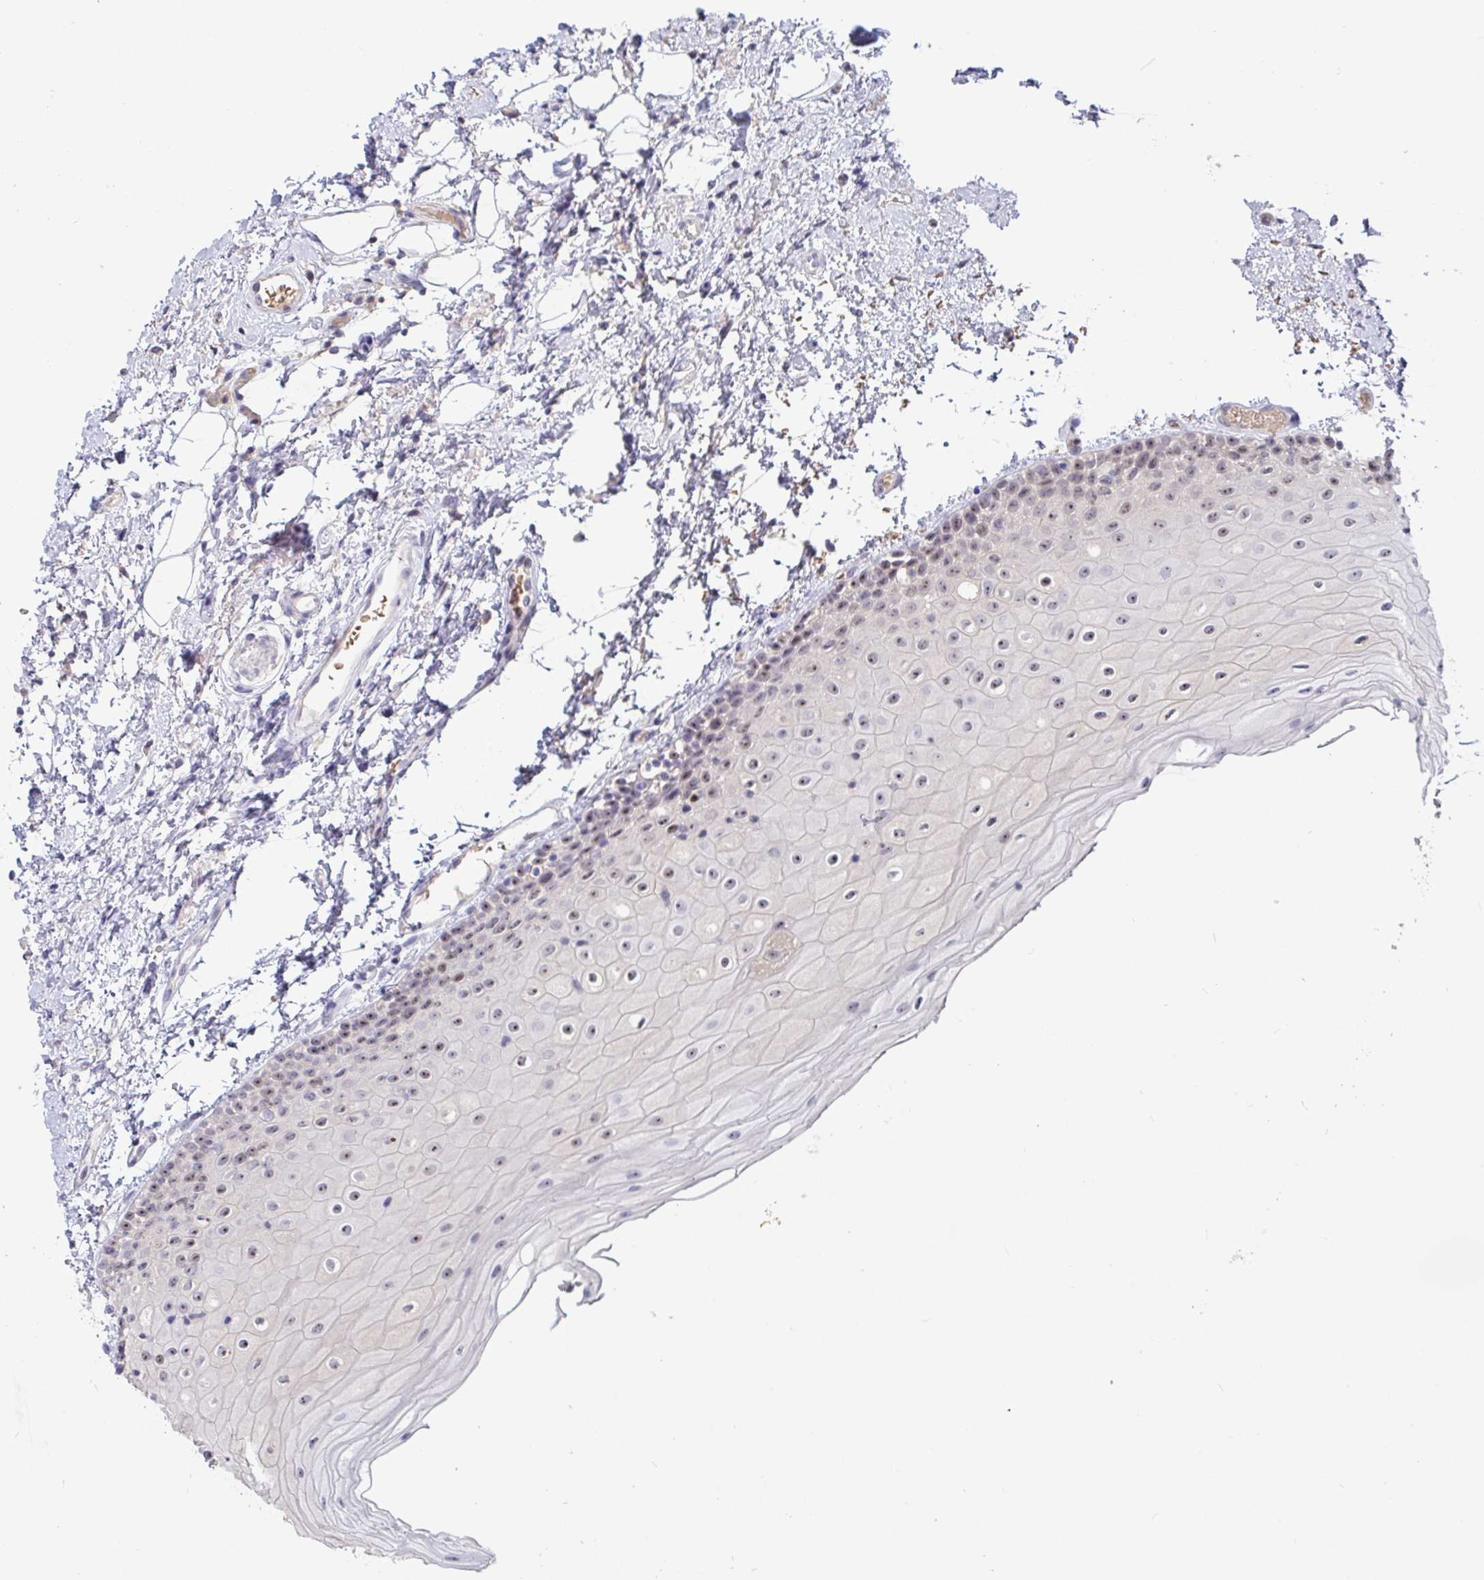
{"staining": {"intensity": "weak", "quantity": "25%-75%", "location": "nuclear"}, "tissue": "oral mucosa", "cell_type": "Squamous epithelial cells", "image_type": "normal", "snomed": [{"axis": "morphology", "description": "Normal tissue, NOS"}, {"axis": "topography", "description": "Oral tissue"}], "caption": "Weak nuclear staining is identified in about 25%-75% of squamous epithelial cells in unremarkable oral mucosa. (brown staining indicates protein expression, while blue staining denotes nuclei).", "gene": "MYC", "patient": {"sex": "female", "age": 82}}